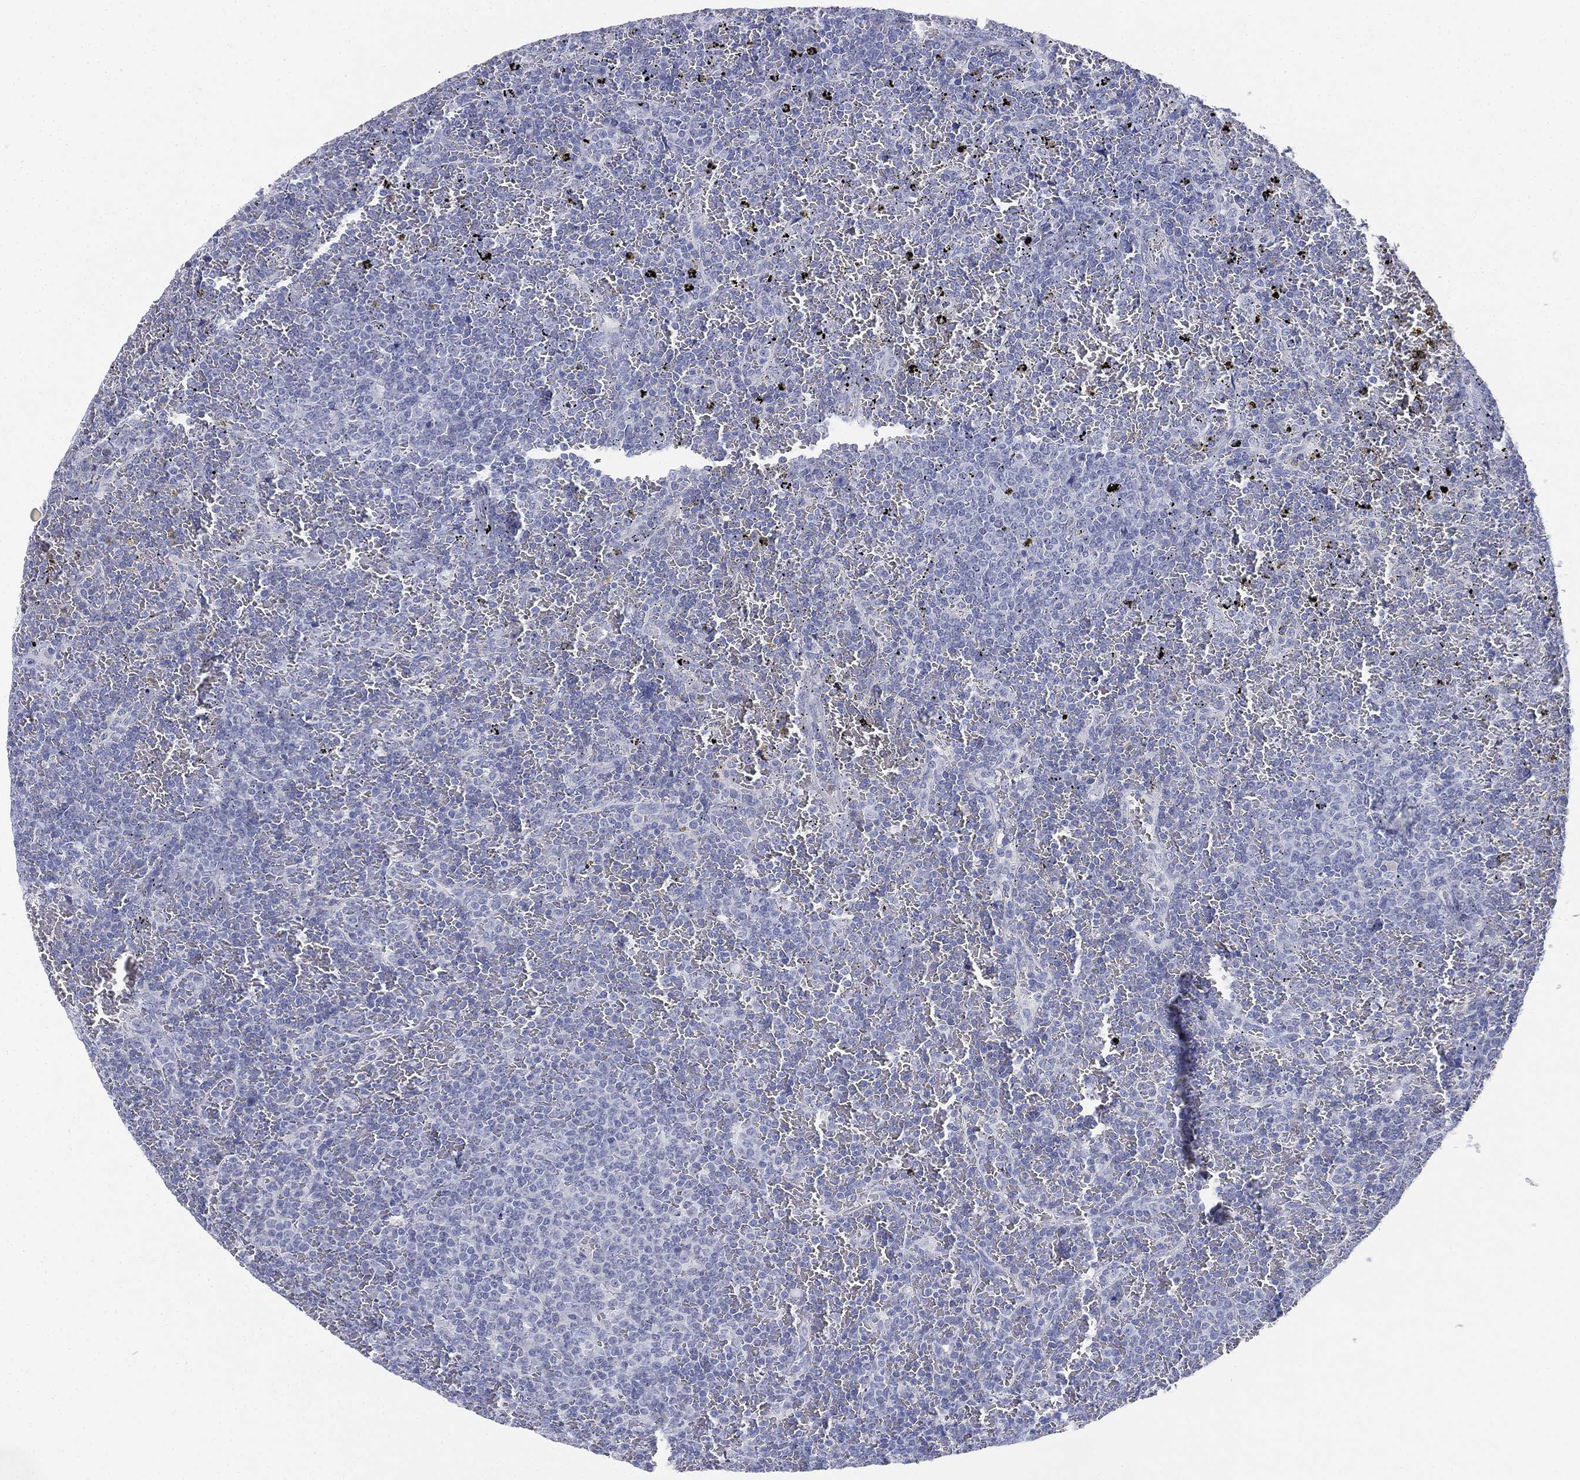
{"staining": {"intensity": "negative", "quantity": "none", "location": "none"}, "tissue": "lymphoma", "cell_type": "Tumor cells", "image_type": "cancer", "snomed": [{"axis": "morphology", "description": "Malignant lymphoma, non-Hodgkin's type, Low grade"}, {"axis": "topography", "description": "Spleen"}], "caption": "Micrograph shows no significant protein expression in tumor cells of lymphoma.", "gene": "GCNA", "patient": {"sex": "female", "age": 77}}